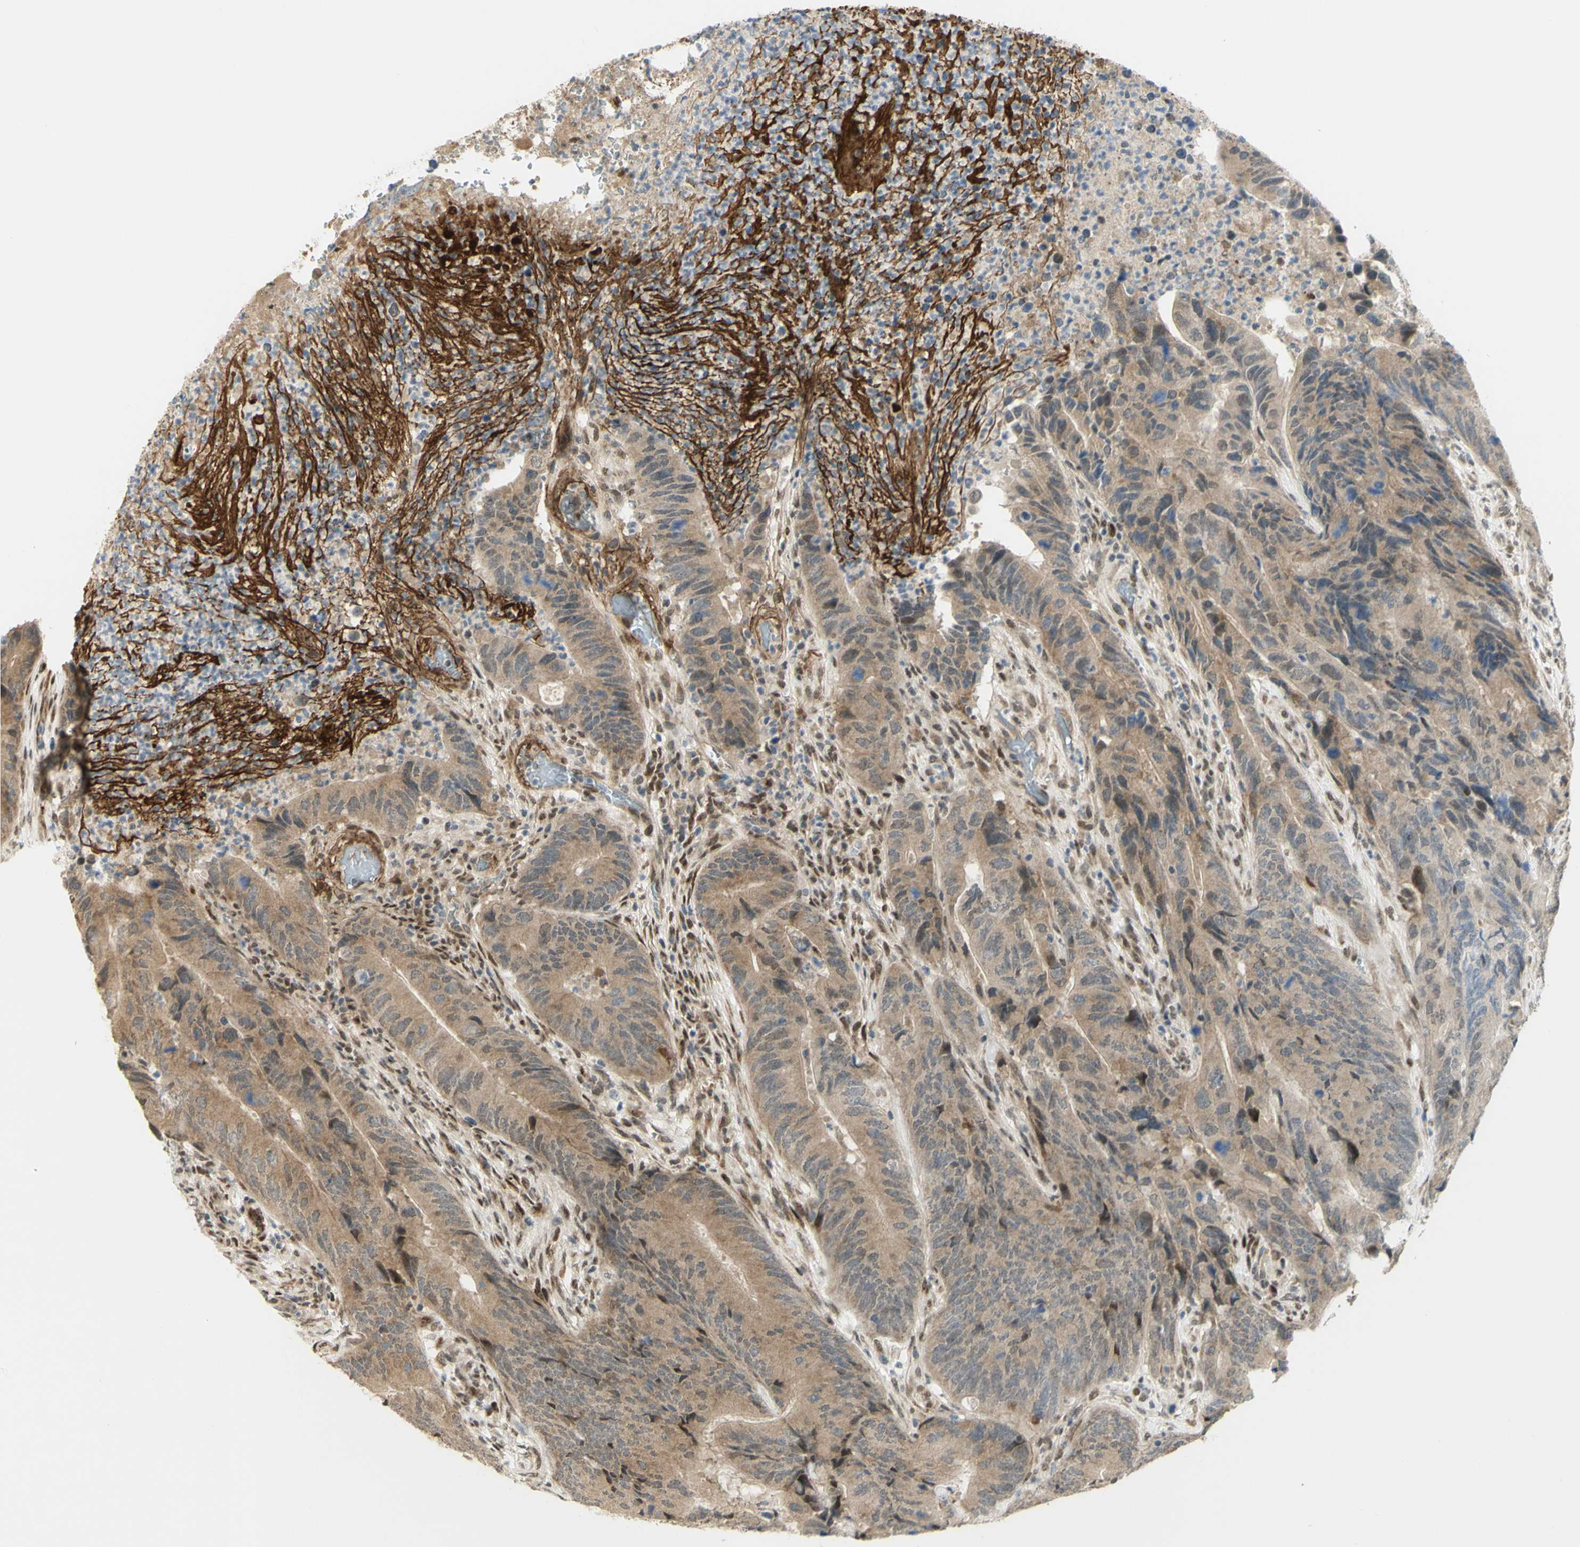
{"staining": {"intensity": "weak", "quantity": "25%-75%", "location": "cytoplasmic/membranous,nuclear"}, "tissue": "colorectal cancer", "cell_type": "Tumor cells", "image_type": "cancer", "snomed": [{"axis": "morphology", "description": "Normal tissue, NOS"}, {"axis": "morphology", "description": "Adenocarcinoma, NOS"}, {"axis": "topography", "description": "Colon"}], "caption": "IHC image of neoplastic tissue: colorectal cancer (adenocarcinoma) stained using immunohistochemistry exhibits low levels of weak protein expression localized specifically in the cytoplasmic/membranous and nuclear of tumor cells, appearing as a cytoplasmic/membranous and nuclear brown color.", "gene": "DDX1", "patient": {"sex": "male", "age": 56}}